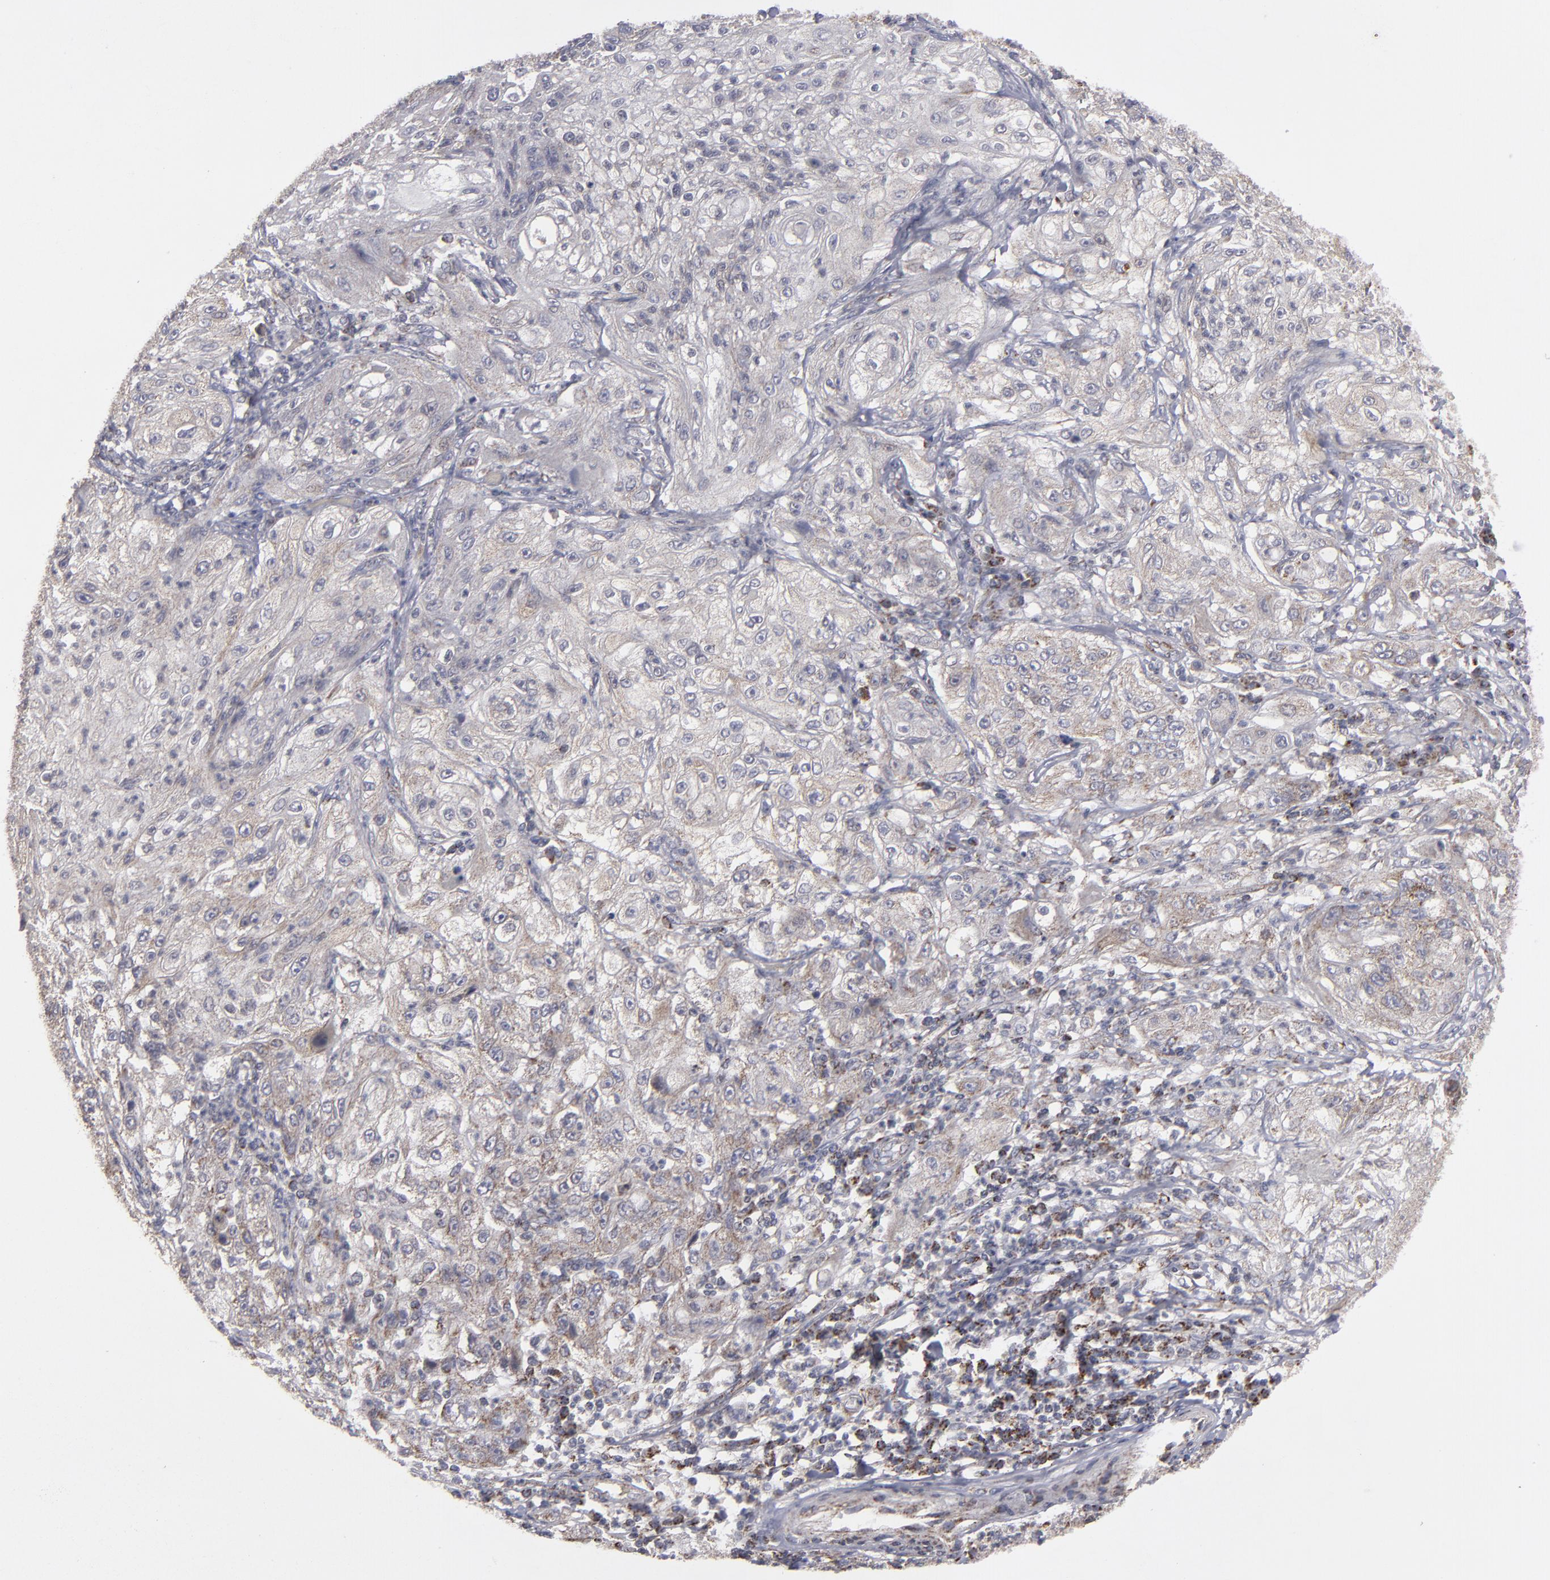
{"staining": {"intensity": "moderate", "quantity": "25%-75%", "location": "cytoplasmic/membranous"}, "tissue": "lung cancer", "cell_type": "Tumor cells", "image_type": "cancer", "snomed": [{"axis": "morphology", "description": "Inflammation, NOS"}, {"axis": "morphology", "description": "Squamous cell carcinoma, NOS"}, {"axis": "topography", "description": "Lymph node"}, {"axis": "topography", "description": "Soft tissue"}, {"axis": "topography", "description": "Lung"}], "caption": "Moderate cytoplasmic/membranous staining for a protein is seen in about 25%-75% of tumor cells of lung squamous cell carcinoma using IHC.", "gene": "MYOM2", "patient": {"sex": "male", "age": 66}}